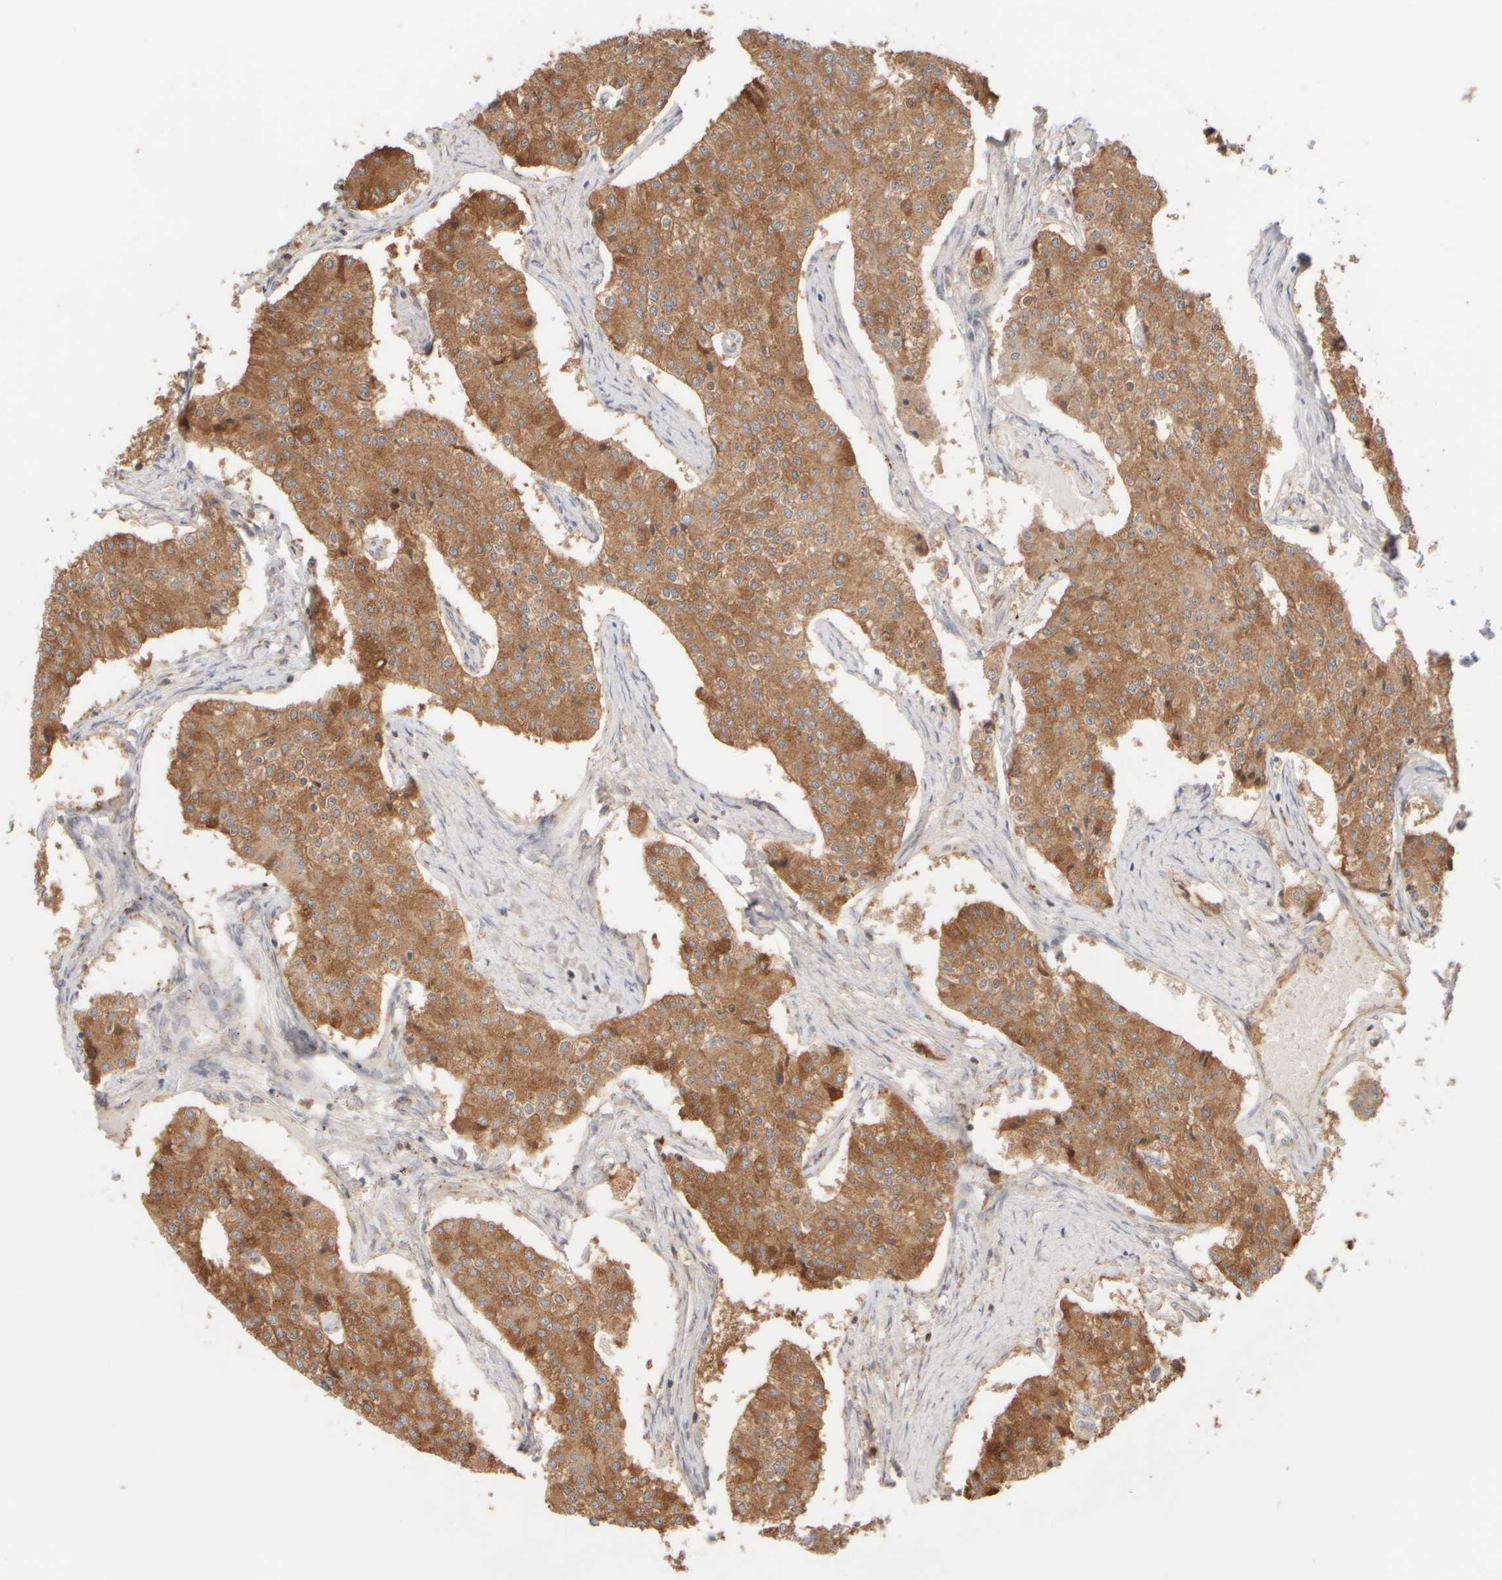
{"staining": {"intensity": "moderate", "quantity": ">75%", "location": "cytoplasmic/membranous"}, "tissue": "carcinoid", "cell_type": "Tumor cells", "image_type": "cancer", "snomed": [{"axis": "morphology", "description": "Carcinoid, malignant, NOS"}, {"axis": "topography", "description": "Colon"}], "caption": "Malignant carcinoid stained with a brown dye demonstrates moderate cytoplasmic/membranous positive positivity in about >75% of tumor cells.", "gene": "RABEP1", "patient": {"sex": "female", "age": 52}}